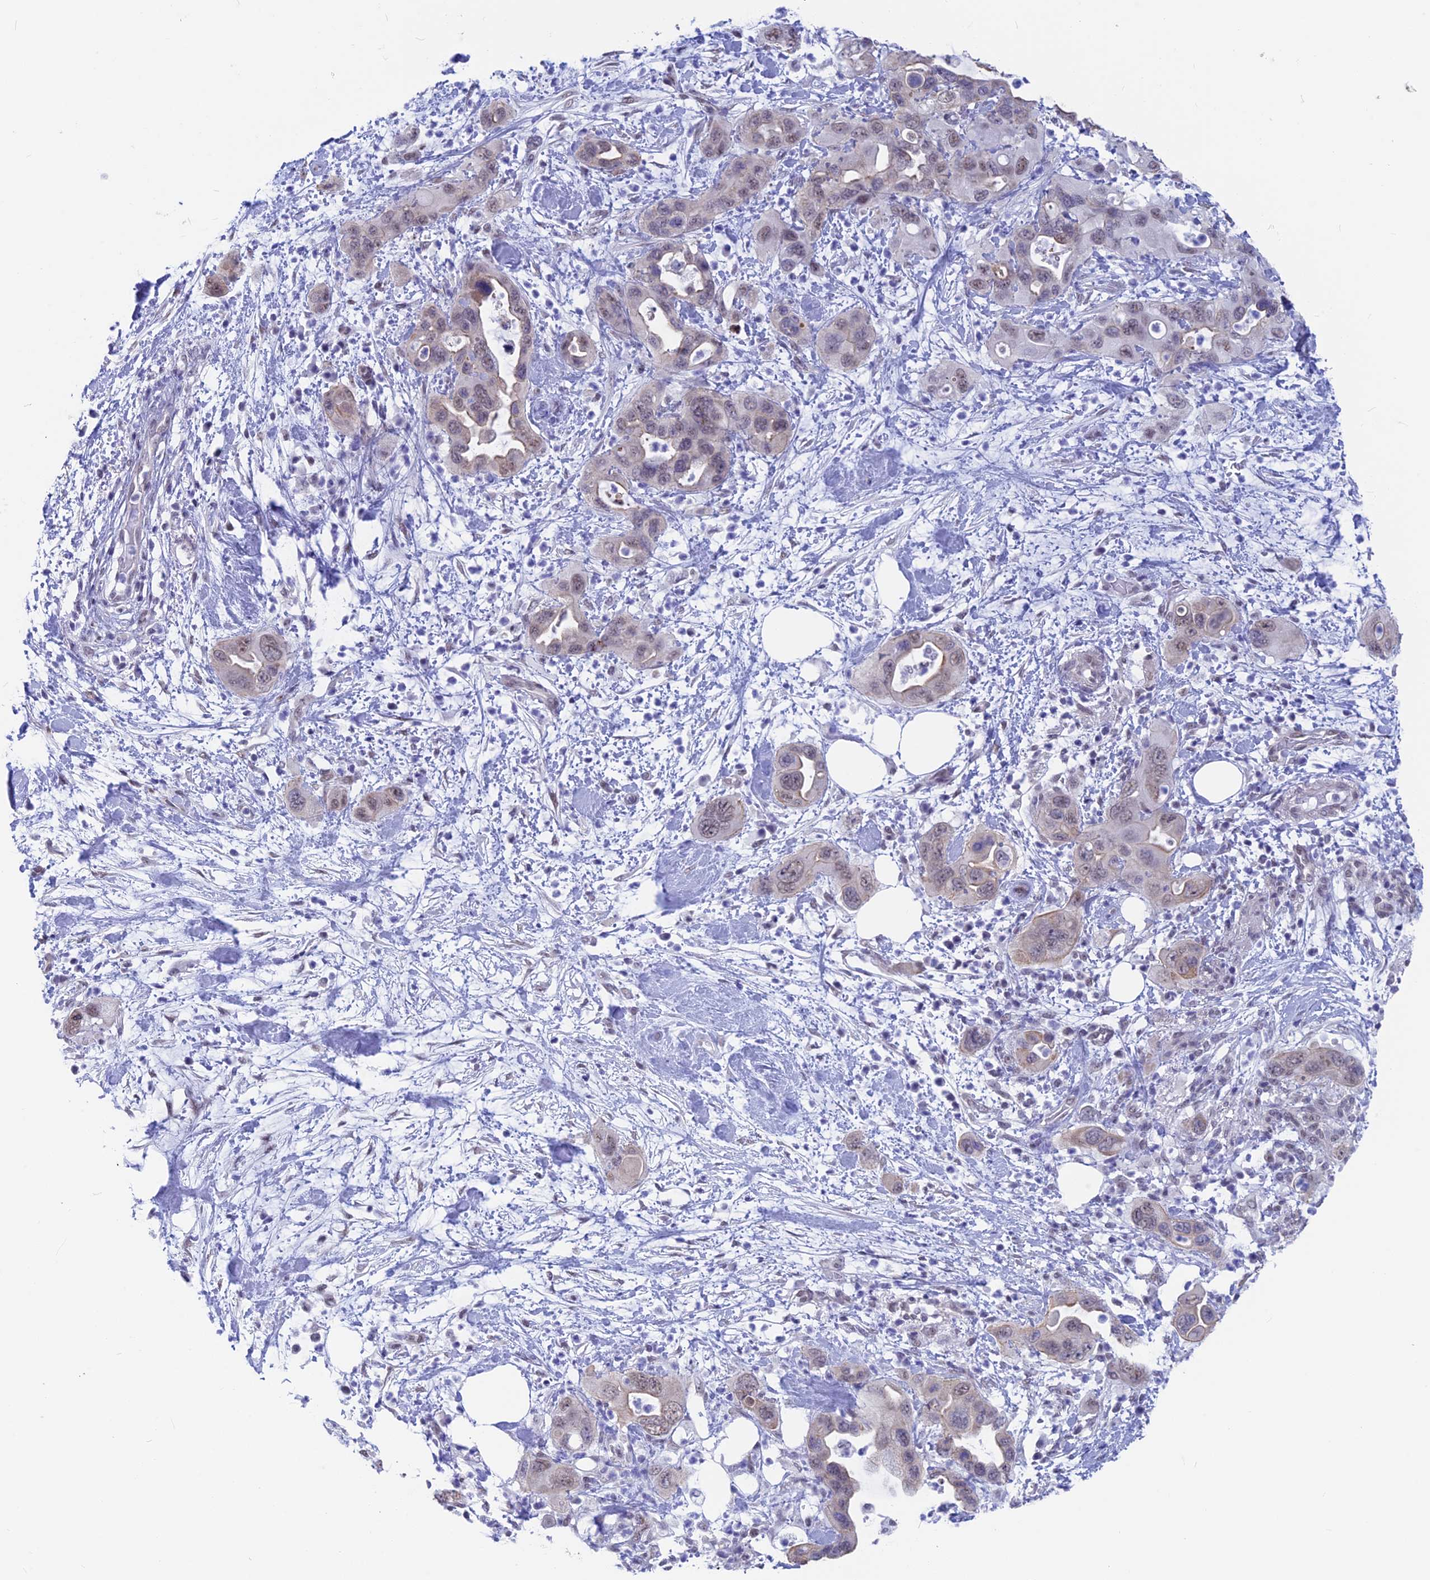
{"staining": {"intensity": "moderate", "quantity": ">75%", "location": "nuclear"}, "tissue": "pancreatic cancer", "cell_type": "Tumor cells", "image_type": "cancer", "snomed": [{"axis": "morphology", "description": "Adenocarcinoma, NOS"}, {"axis": "topography", "description": "Pancreas"}], "caption": "Immunohistochemistry micrograph of pancreatic cancer stained for a protein (brown), which shows medium levels of moderate nuclear positivity in approximately >75% of tumor cells.", "gene": "SRSF5", "patient": {"sex": "female", "age": 71}}